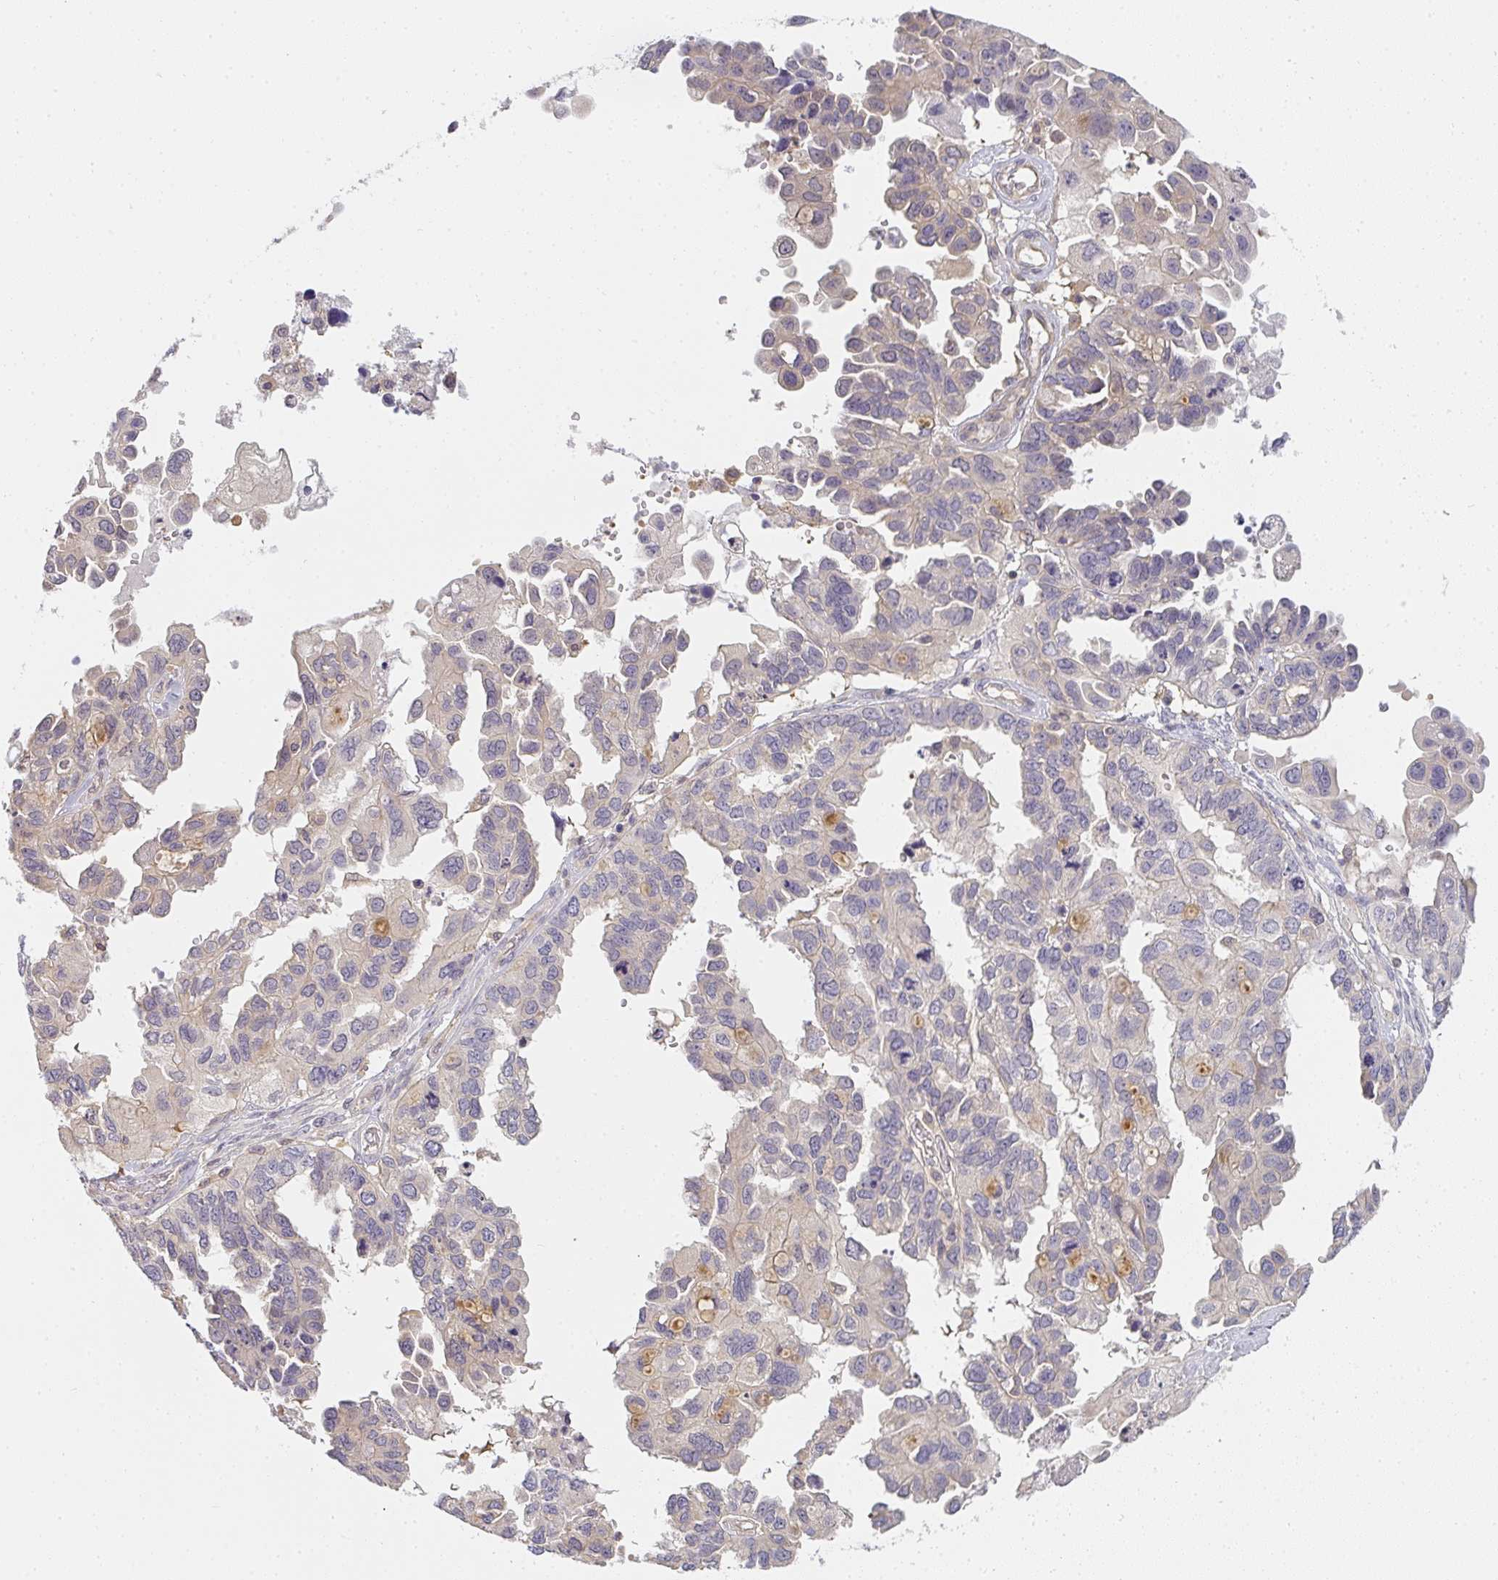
{"staining": {"intensity": "weak", "quantity": "<25%", "location": "cytoplasmic/membranous"}, "tissue": "ovarian cancer", "cell_type": "Tumor cells", "image_type": "cancer", "snomed": [{"axis": "morphology", "description": "Cystadenocarcinoma, serous, NOS"}, {"axis": "topography", "description": "Ovary"}], "caption": "A high-resolution micrograph shows IHC staining of serous cystadenocarcinoma (ovarian), which shows no significant staining in tumor cells.", "gene": "GSDMB", "patient": {"sex": "female", "age": 53}}